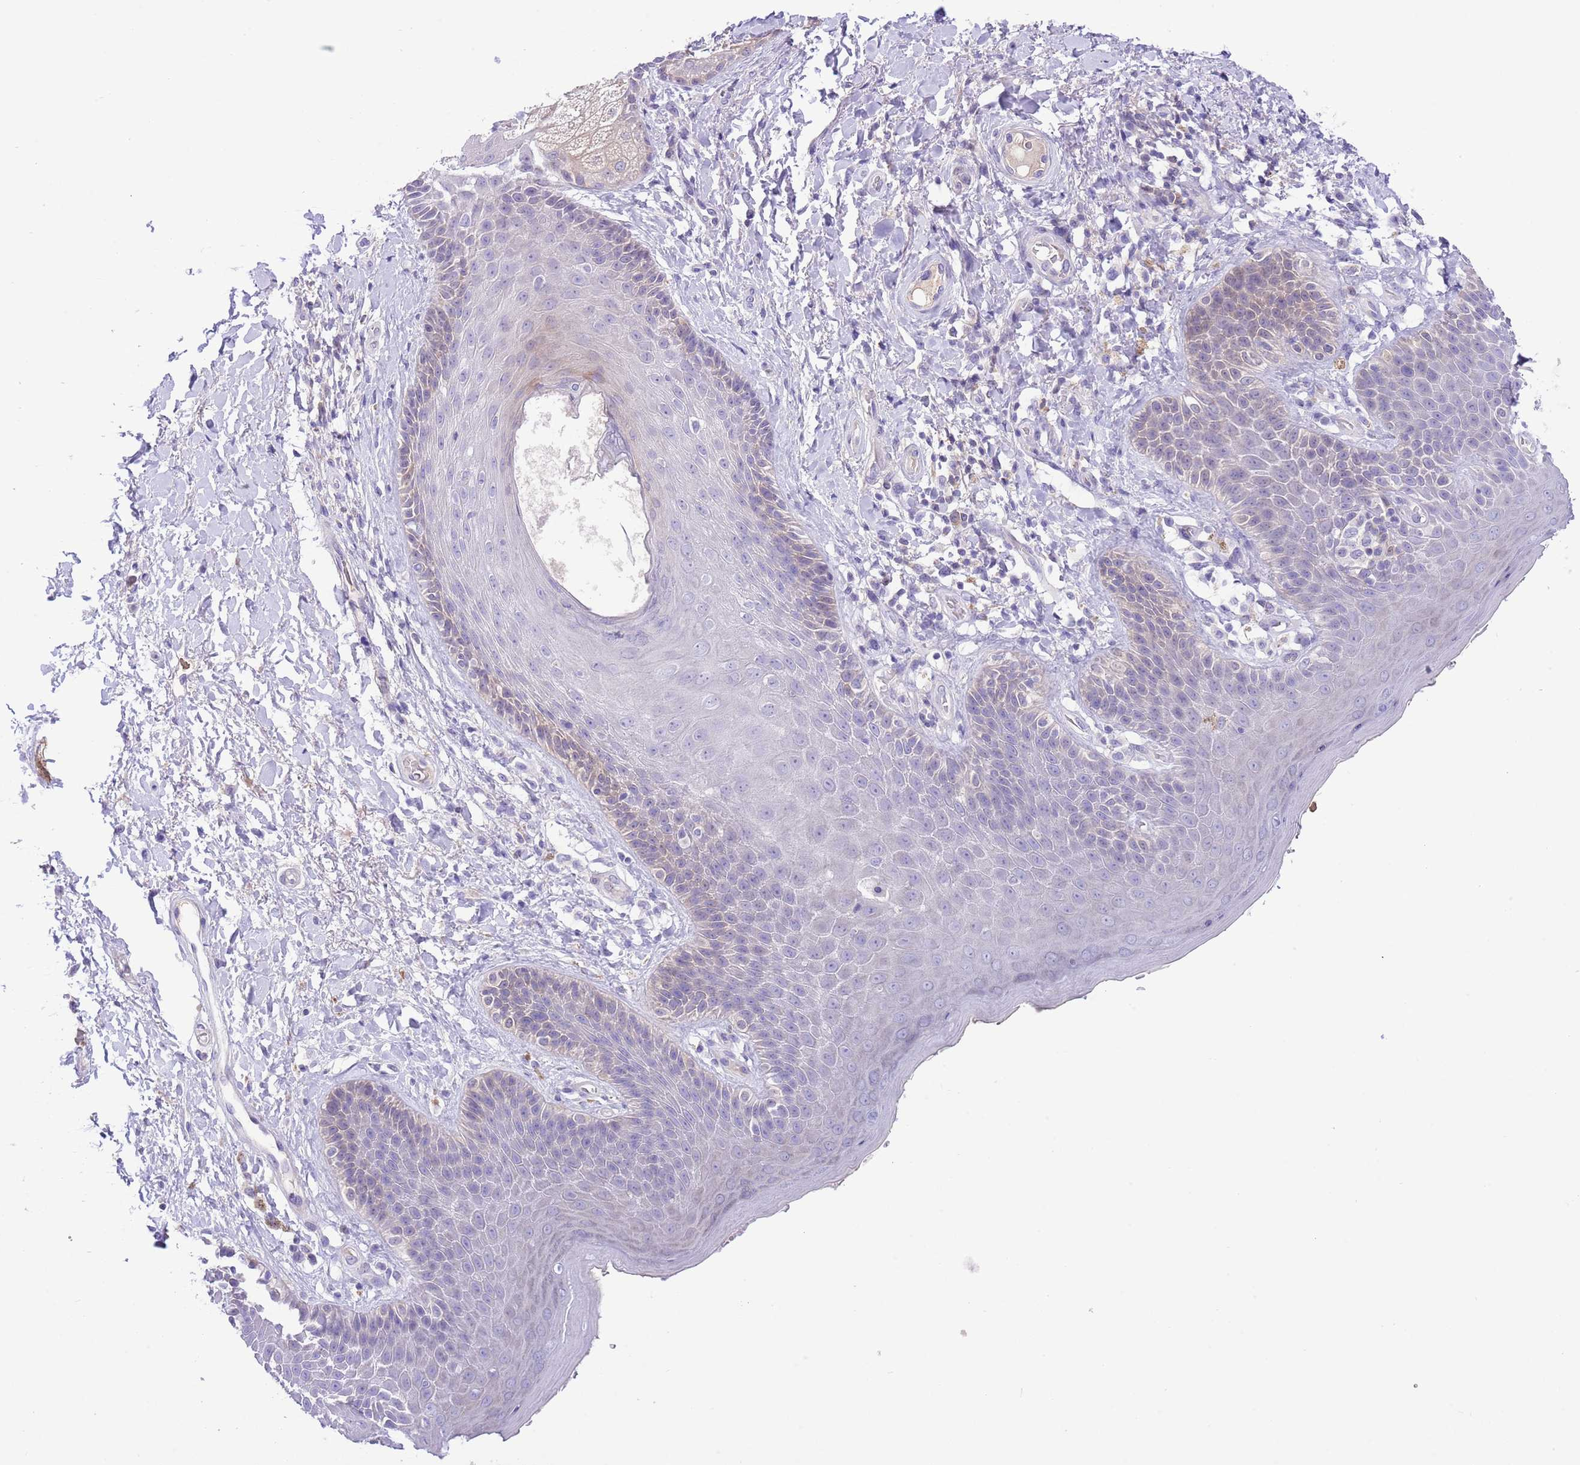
{"staining": {"intensity": "weak", "quantity": "<25%", "location": "cytoplasmic/membranous"}, "tissue": "skin", "cell_type": "Epidermal cells", "image_type": "normal", "snomed": [{"axis": "morphology", "description": "Normal tissue, NOS"}, {"axis": "topography", "description": "Anal"}], "caption": "Benign skin was stained to show a protein in brown. There is no significant staining in epidermal cells. The staining was performed using DAB to visualize the protein expression in brown, while the nuclei were stained in blue with hematoxylin (Magnification: 20x).", "gene": "PRR32", "patient": {"sex": "female", "age": 89}}